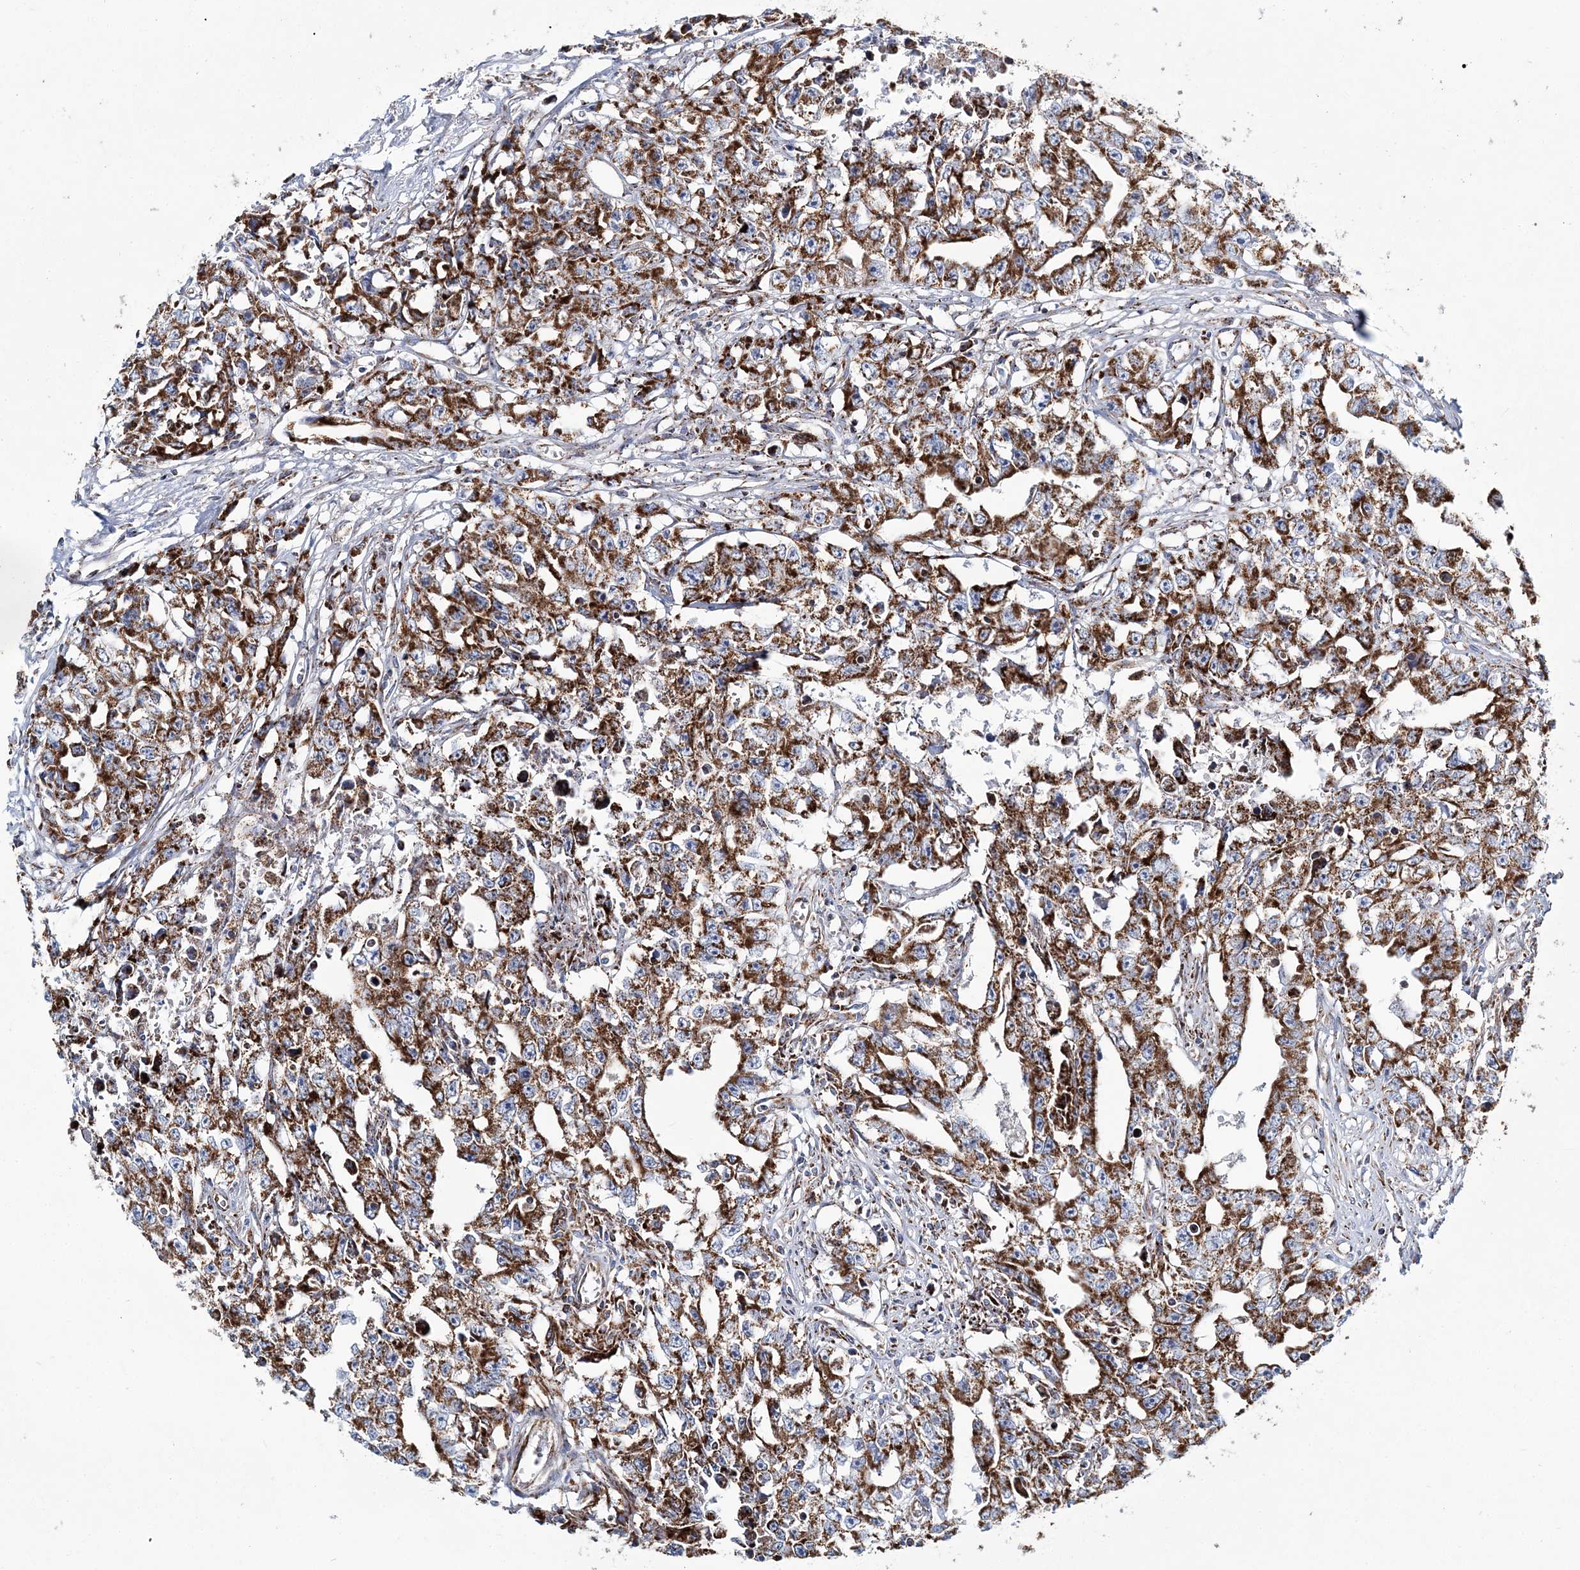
{"staining": {"intensity": "strong", "quantity": ">75%", "location": "cytoplasmic/membranous"}, "tissue": "testis cancer", "cell_type": "Tumor cells", "image_type": "cancer", "snomed": [{"axis": "morphology", "description": "Seminoma, NOS"}, {"axis": "morphology", "description": "Carcinoma, Embryonal, NOS"}, {"axis": "topography", "description": "Testis"}], "caption": "Protein staining shows strong cytoplasmic/membranous staining in approximately >75% of tumor cells in testis seminoma. The staining was performed using DAB to visualize the protein expression in brown, while the nuclei were stained in blue with hematoxylin (Magnification: 20x).", "gene": "ARHGAP6", "patient": {"sex": "male", "age": 43}}